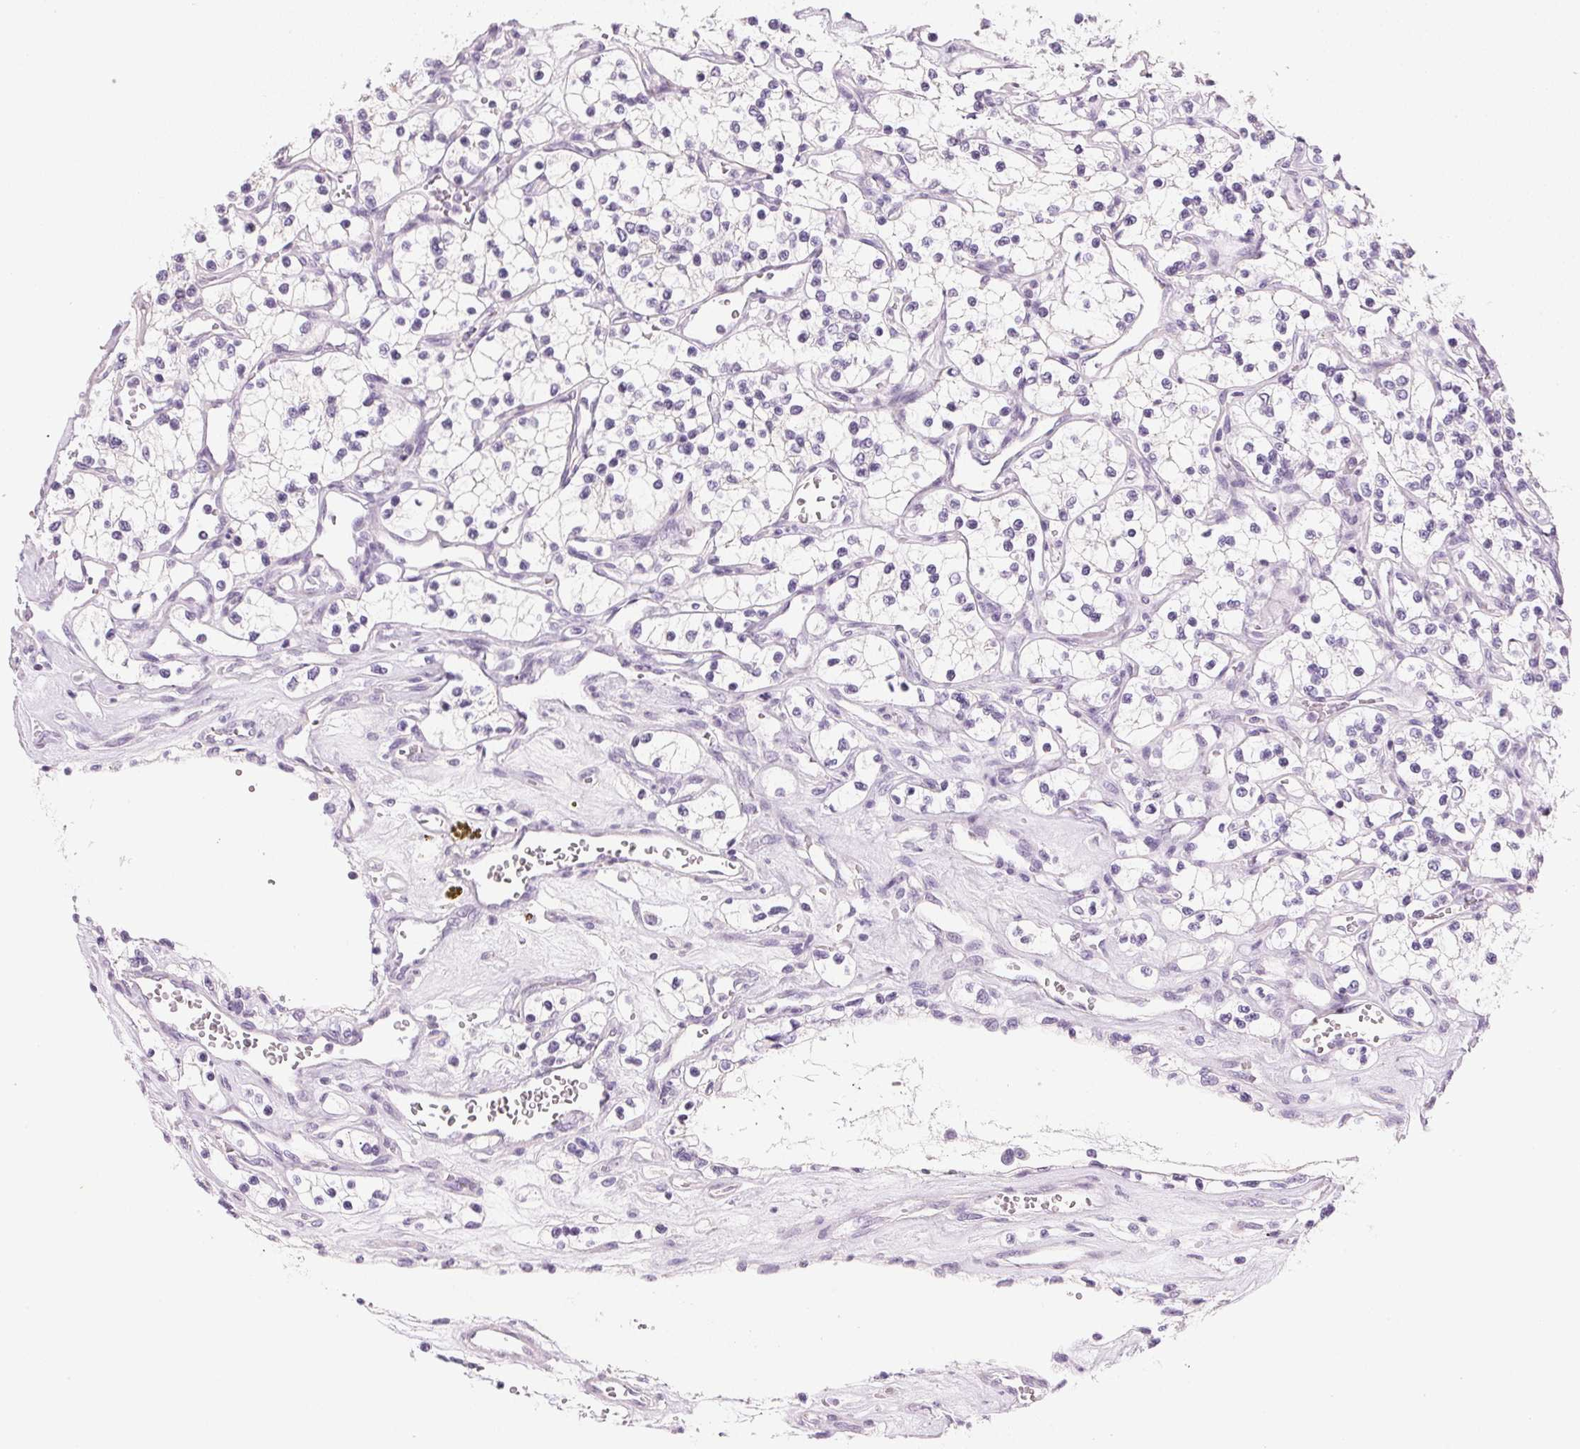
{"staining": {"intensity": "negative", "quantity": "none", "location": "none"}, "tissue": "renal cancer", "cell_type": "Tumor cells", "image_type": "cancer", "snomed": [{"axis": "morphology", "description": "Adenocarcinoma, NOS"}, {"axis": "topography", "description": "Kidney"}], "caption": "This micrograph is of renal cancer (adenocarcinoma) stained with IHC to label a protein in brown with the nuclei are counter-stained blue. There is no staining in tumor cells.", "gene": "CYP11B1", "patient": {"sex": "female", "age": 69}}